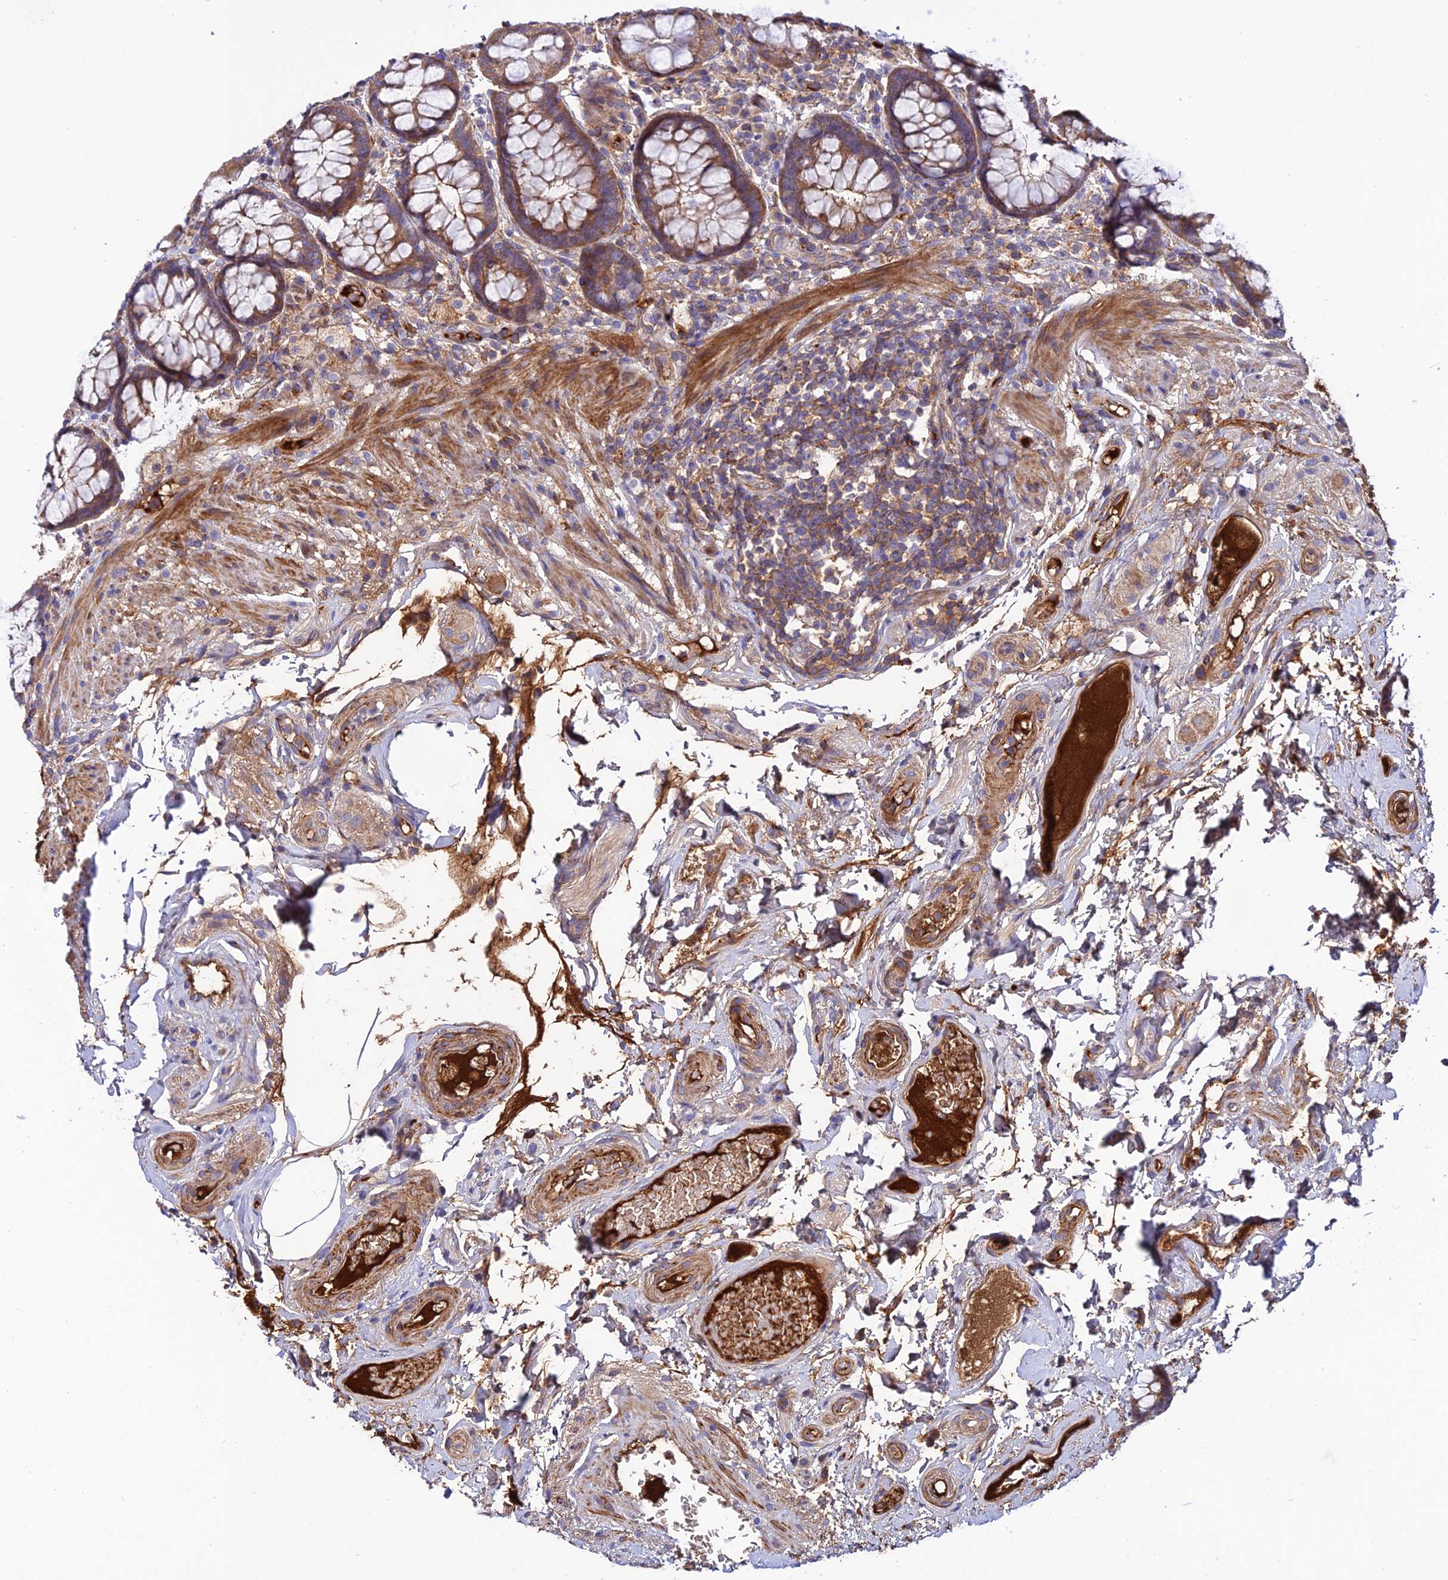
{"staining": {"intensity": "moderate", "quantity": ">75%", "location": "cytoplasmic/membranous"}, "tissue": "rectum", "cell_type": "Glandular cells", "image_type": "normal", "snomed": [{"axis": "morphology", "description": "Normal tissue, NOS"}, {"axis": "topography", "description": "Rectum"}], "caption": "Protein expression analysis of unremarkable rectum shows moderate cytoplasmic/membranous staining in about >75% of glandular cells.", "gene": "PYM1", "patient": {"sex": "male", "age": 83}}